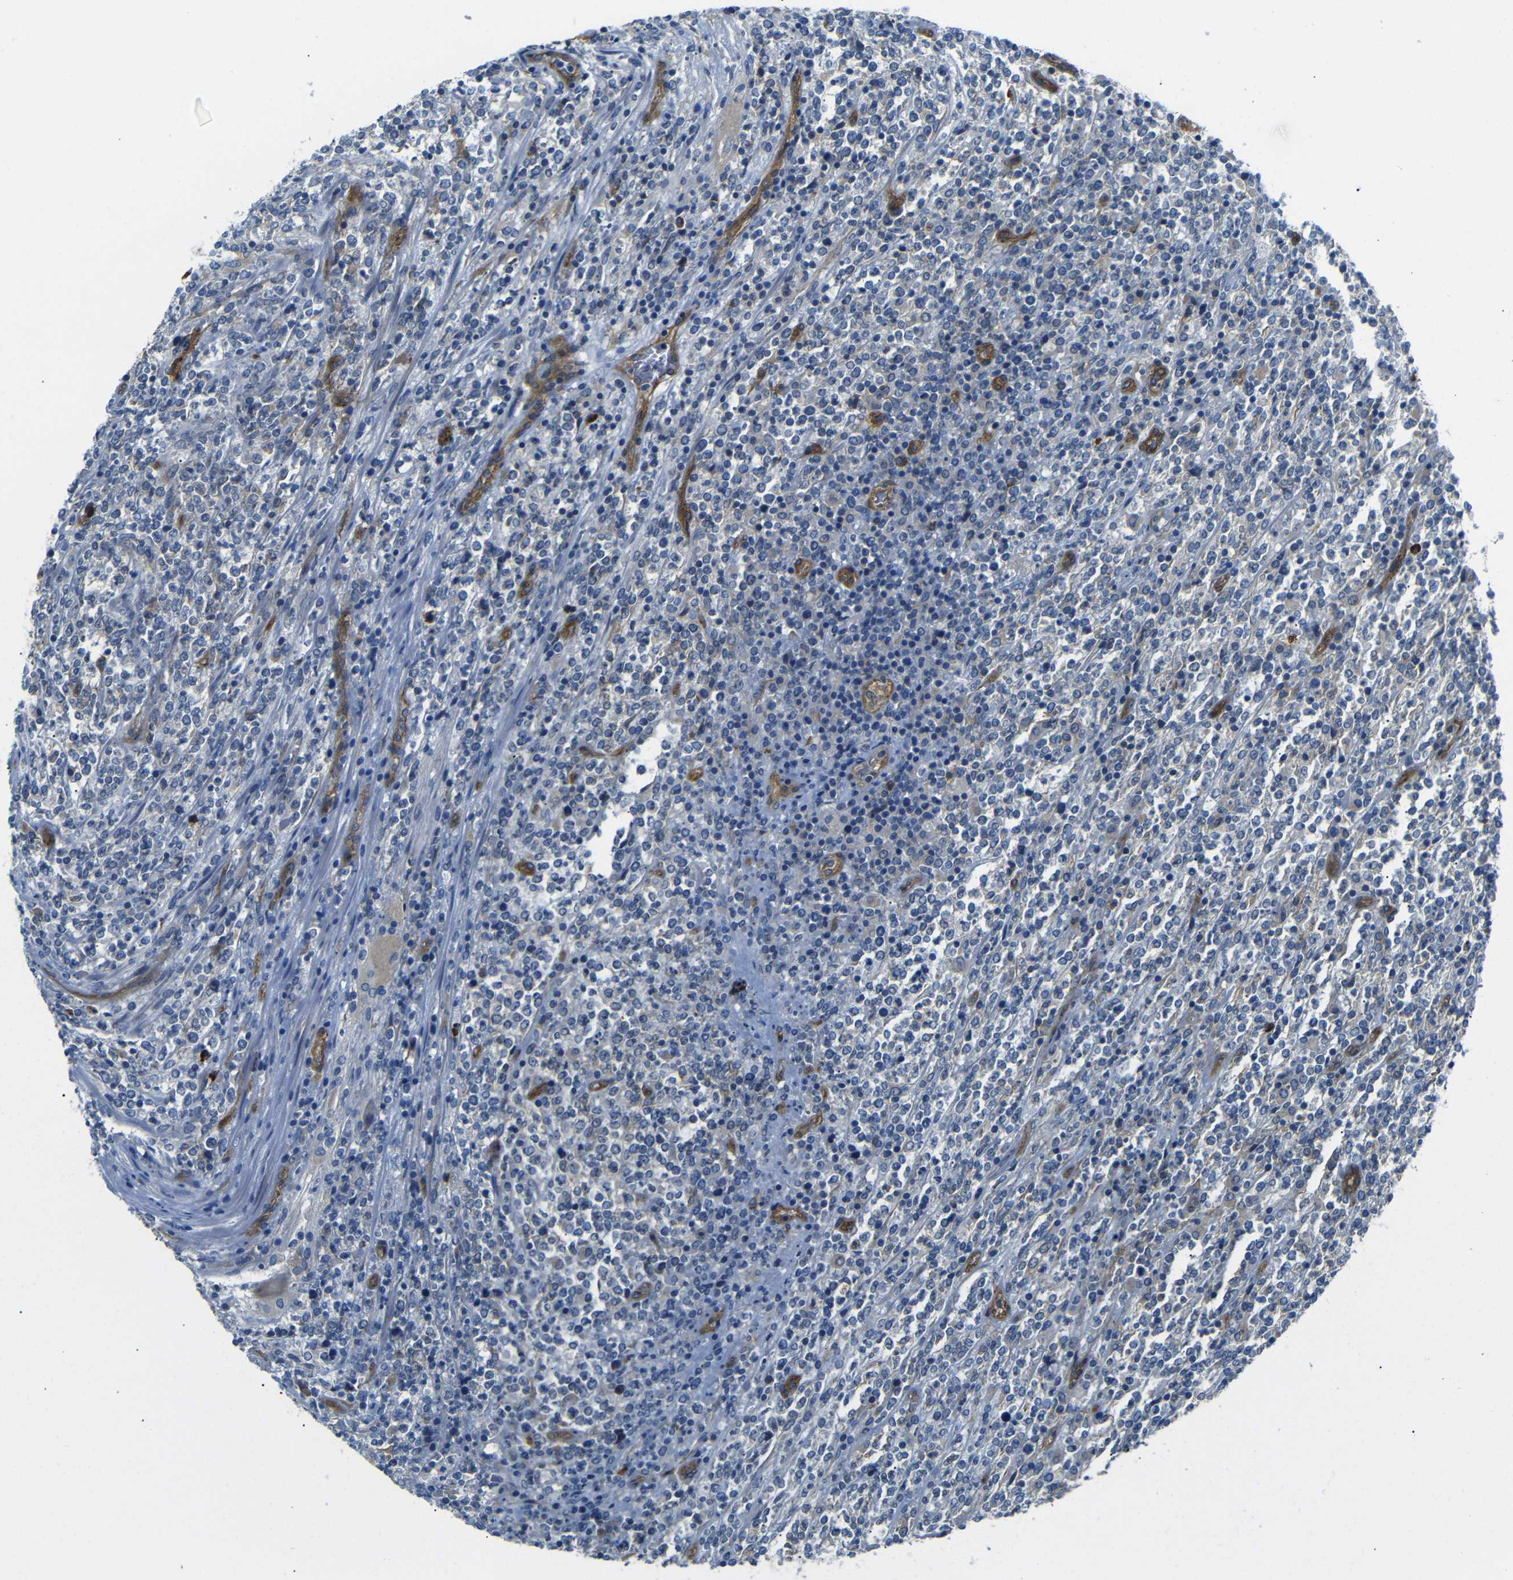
{"staining": {"intensity": "negative", "quantity": "none", "location": "none"}, "tissue": "lymphoma", "cell_type": "Tumor cells", "image_type": "cancer", "snomed": [{"axis": "morphology", "description": "Malignant lymphoma, non-Hodgkin's type, High grade"}, {"axis": "topography", "description": "Soft tissue"}], "caption": "Immunohistochemical staining of human malignant lymphoma, non-Hodgkin's type (high-grade) shows no significant staining in tumor cells.", "gene": "MYO1B", "patient": {"sex": "male", "age": 18}}